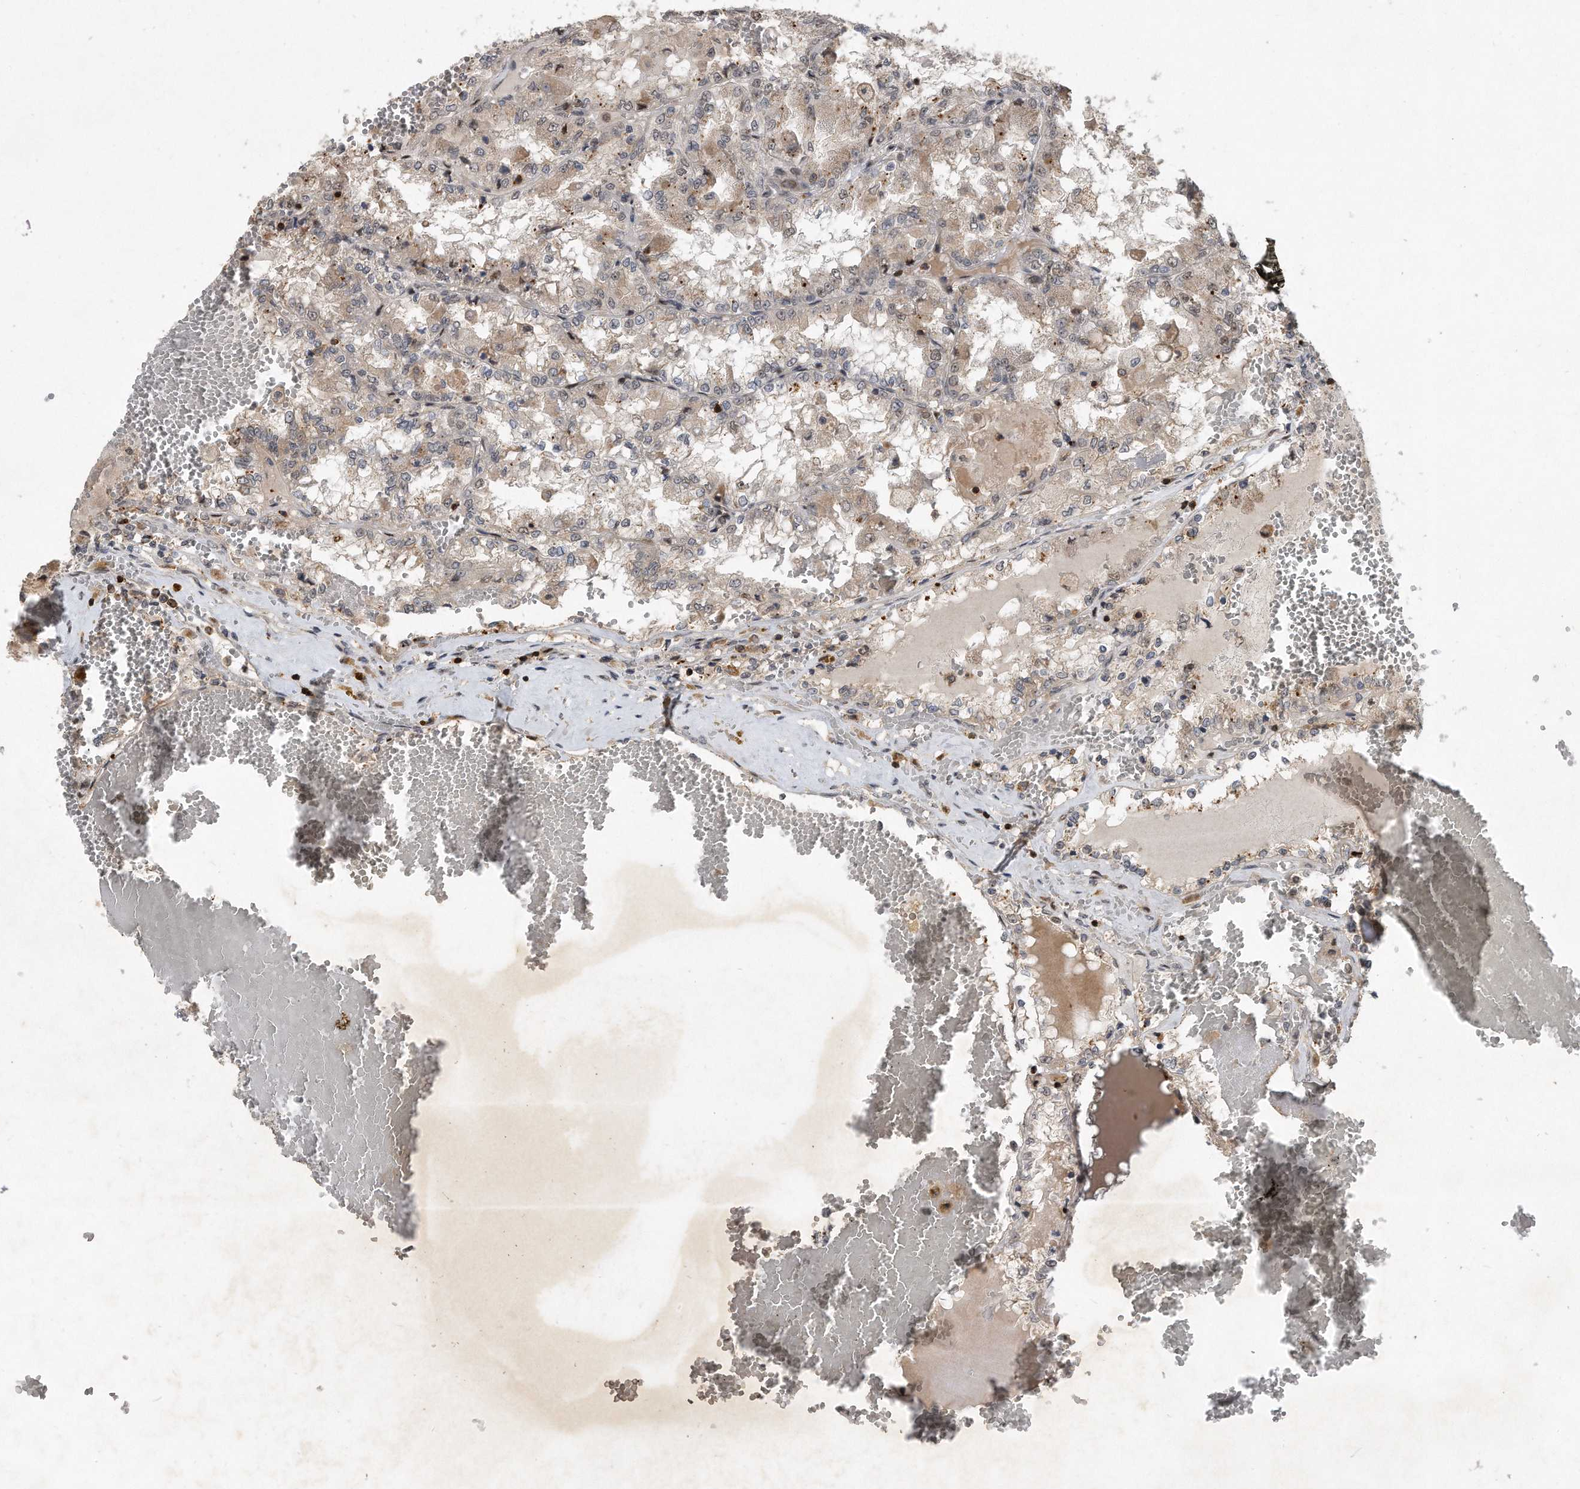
{"staining": {"intensity": "moderate", "quantity": "<25%", "location": "cytoplasmic/membranous"}, "tissue": "renal cancer", "cell_type": "Tumor cells", "image_type": "cancer", "snomed": [{"axis": "morphology", "description": "Adenocarcinoma, NOS"}, {"axis": "topography", "description": "Kidney"}], "caption": "Immunohistochemistry (DAB) staining of human renal cancer (adenocarcinoma) exhibits moderate cytoplasmic/membranous protein staining in approximately <25% of tumor cells.", "gene": "PGBD2", "patient": {"sex": "female", "age": 56}}